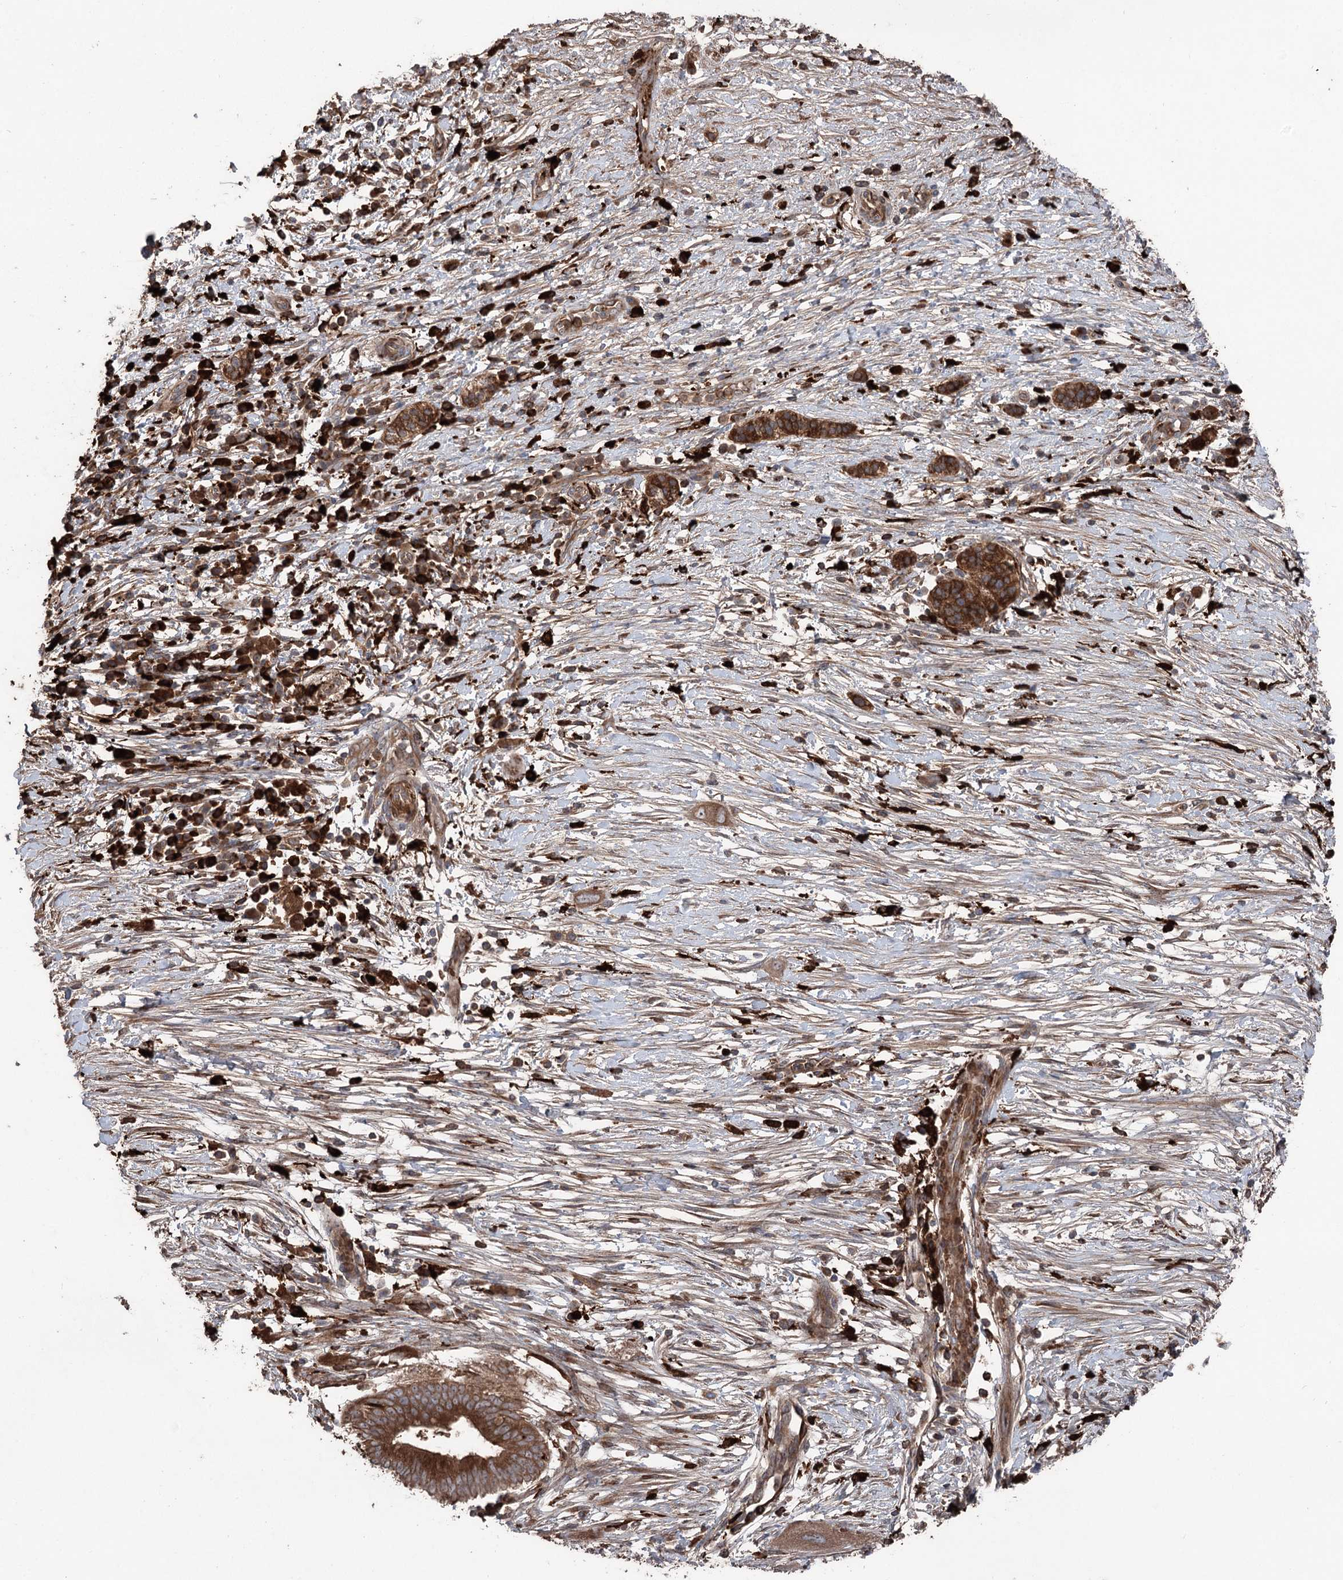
{"staining": {"intensity": "strong", "quantity": ">75%", "location": "cytoplasmic/membranous"}, "tissue": "pancreatic cancer", "cell_type": "Tumor cells", "image_type": "cancer", "snomed": [{"axis": "morphology", "description": "Adenocarcinoma, NOS"}, {"axis": "topography", "description": "Pancreas"}], "caption": "IHC staining of pancreatic cancer (adenocarcinoma), which reveals high levels of strong cytoplasmic/membranous staining in about >75% of tumor cells indicating strong cytoplasmic/membranous protein staining. The staining was performed using DAB (brown) for protein detection and nuclei were counterstained in hematoxylin (blue).", "gene": "PPP1R21", "patient": {"sex": "male", "age": 68}}